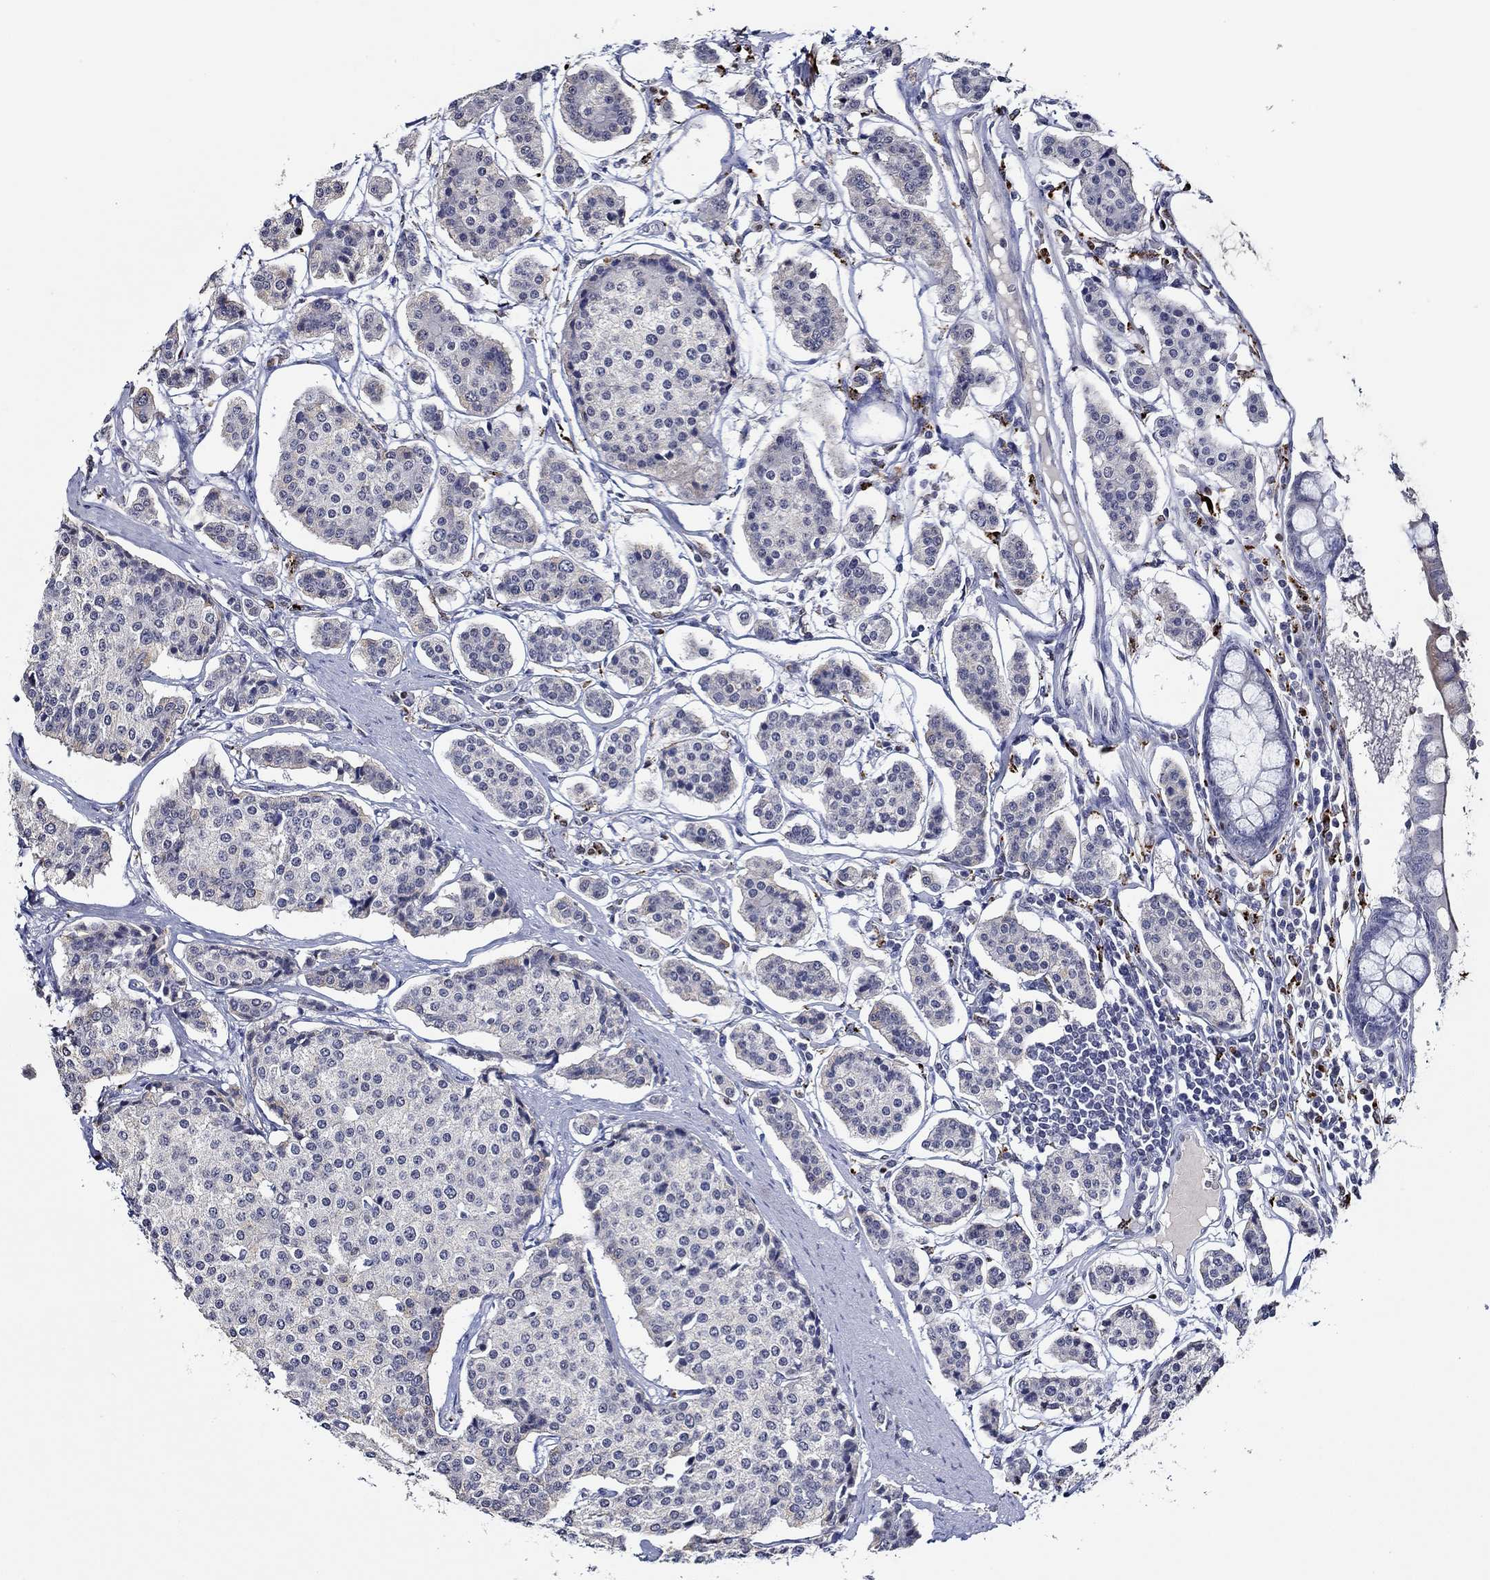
{"staining": {"intensity": "negative", "quantity": "none", "location": "none"}, "tissue": "carcinoid", "cell_type": "Tumor cells", "image_type": "cancer", "snomed": [{"axis": "morphology", "description": "Carcinoid, malignant, NOS"}, {"axis": "topography", "description": "Small intestine"}], "caption": "DAB (3,3'-diaminobenzidine) immunohistochemical staining of malignant carcinoid displays no significant staining in tumor cells.", "gene": "GATA2", "patient": {"sex": "female", "age": 65}}